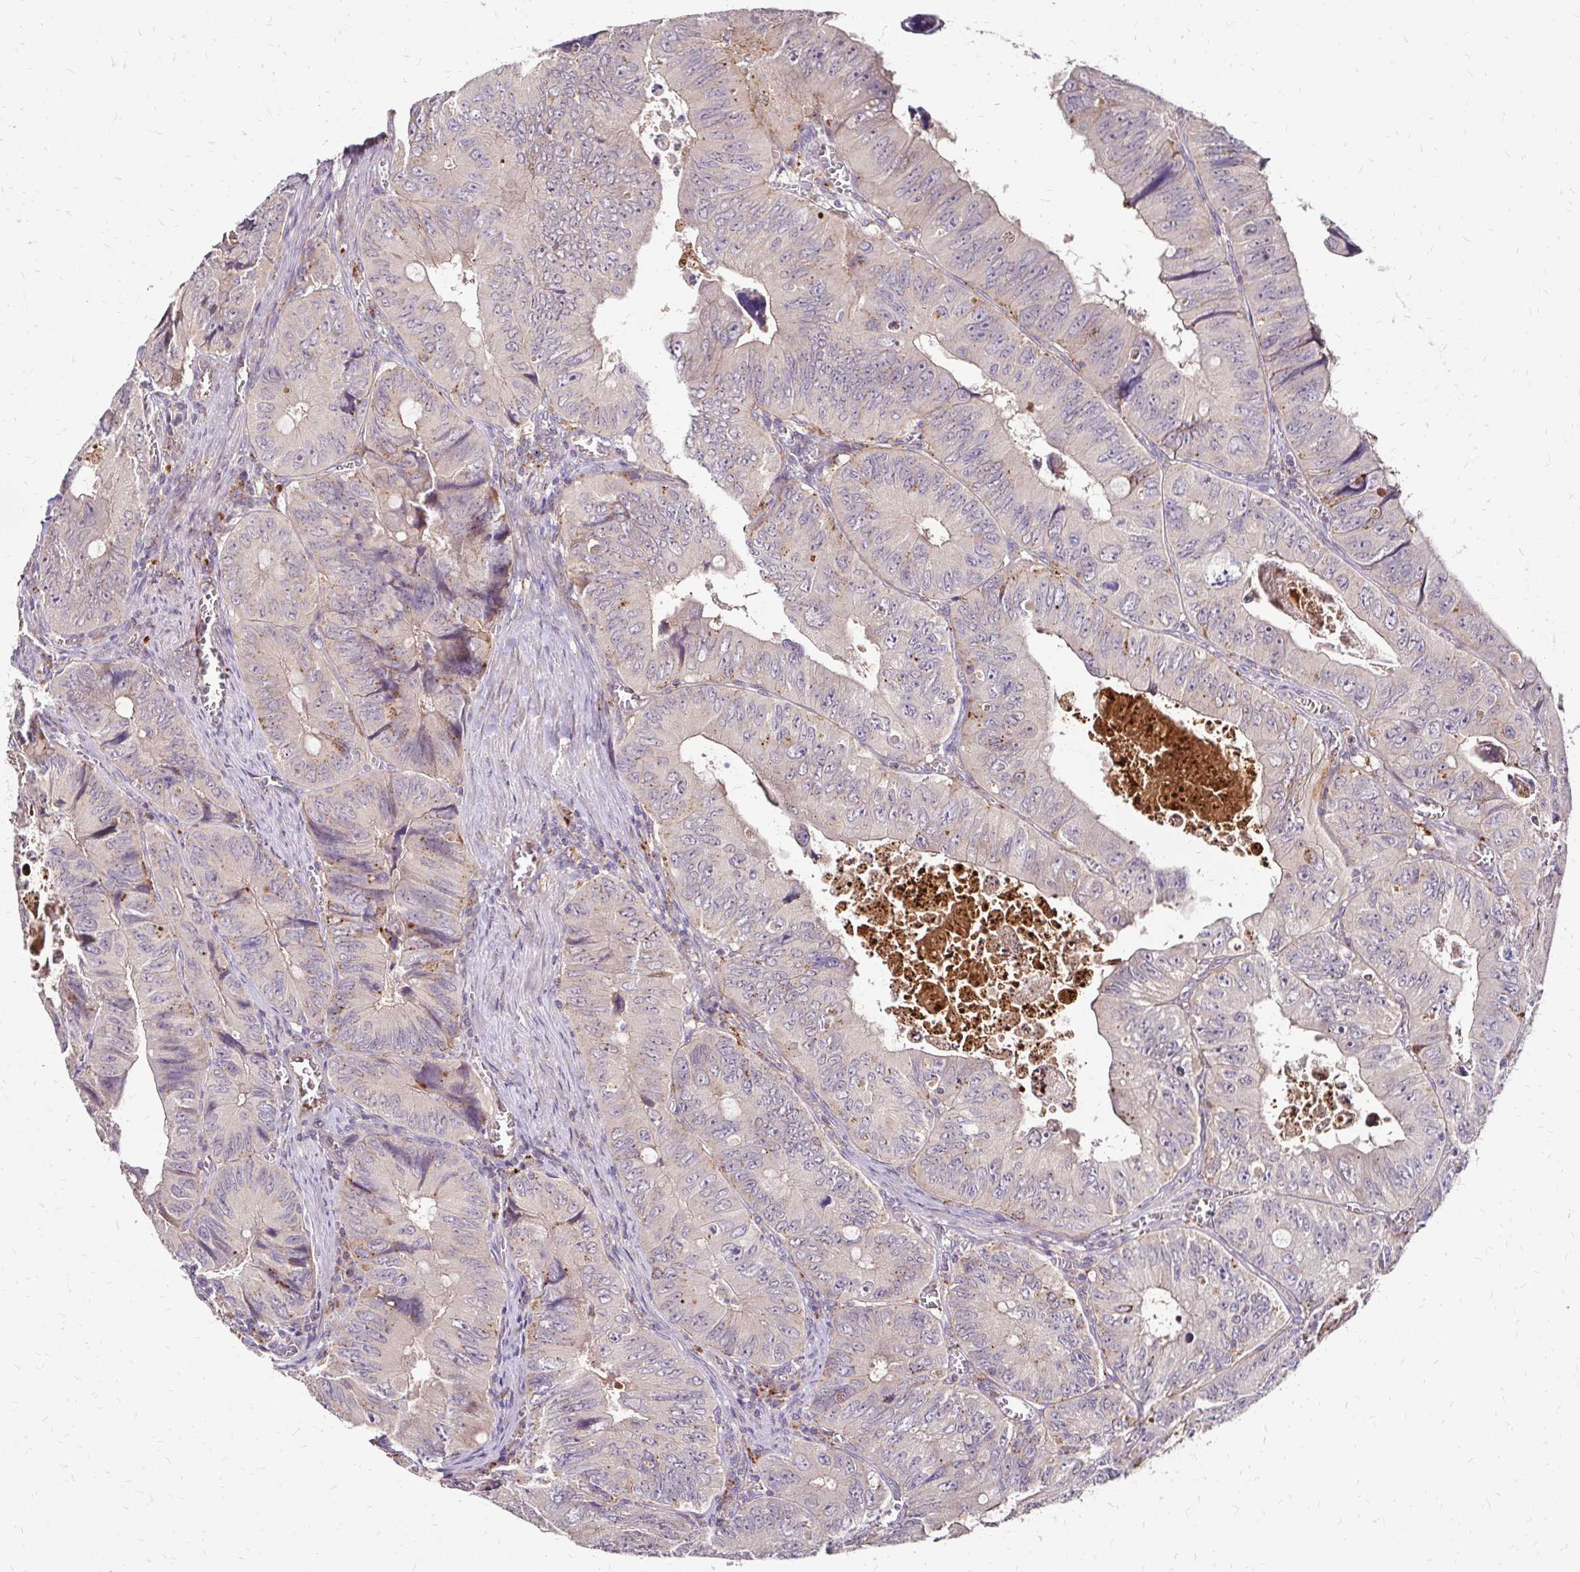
{"staining": {"intensity": "weak", "quantity": "<25%", "location": "cytoplasmic/membranous"}, "tissue": "colorectal cancer", "cell_type": "Tumor cells", "image_type": "cancer", "snomed": [{"axis": "morphology", "description": "Adenocarcinoma, NOS"}, {"axis": "topography", "description": "Colon"}], "caption": "The histopathology image reveals no staining of tumor cells in colorectal adenocarcinoma. The staining is performed using DAB brown chromogen with nuclei counter-stained in using hematoxylin.", "gene": "IDUA", "patient": {"sex": "female", "age": 84}}